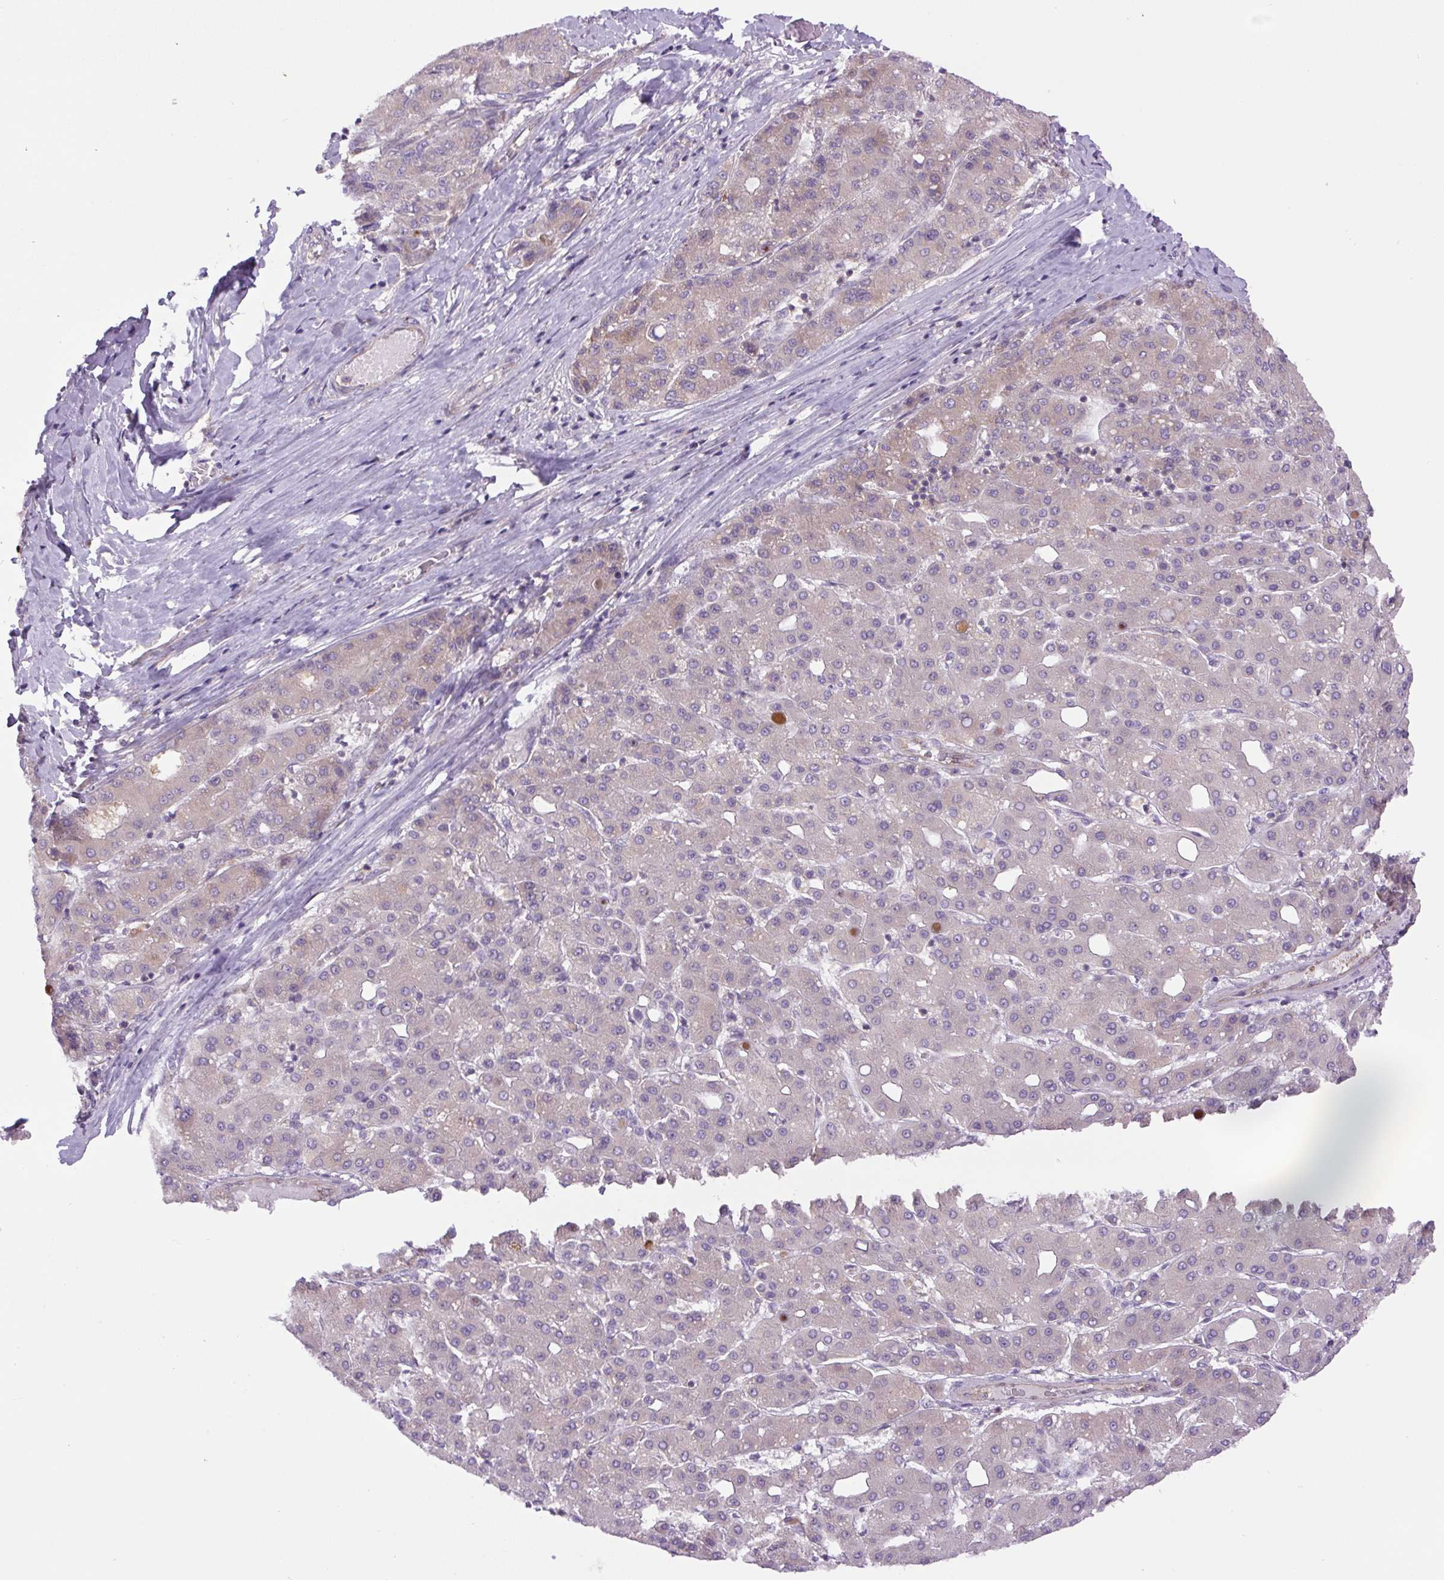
{"staining": {"intensity": "weak", "quantity": "<25%", "location": "cytoplasmic/membranous"}, "tissue": "liver cancer", "cell_type": "Tumor cells", "image_type": "cancer", "snomed": [{"axis": "morphology", "description": "Carcinoma, Hepatocellular, NOS"}, {"axis": "topography", "description": "Liver"}], "caption": "This is an immunohistochemistry (IHC) photomicrograph of human liver cancer. There is no positivity in tumor cells.", "gene": "MINK1", "patient": {"sex": "male", "age": 65}}